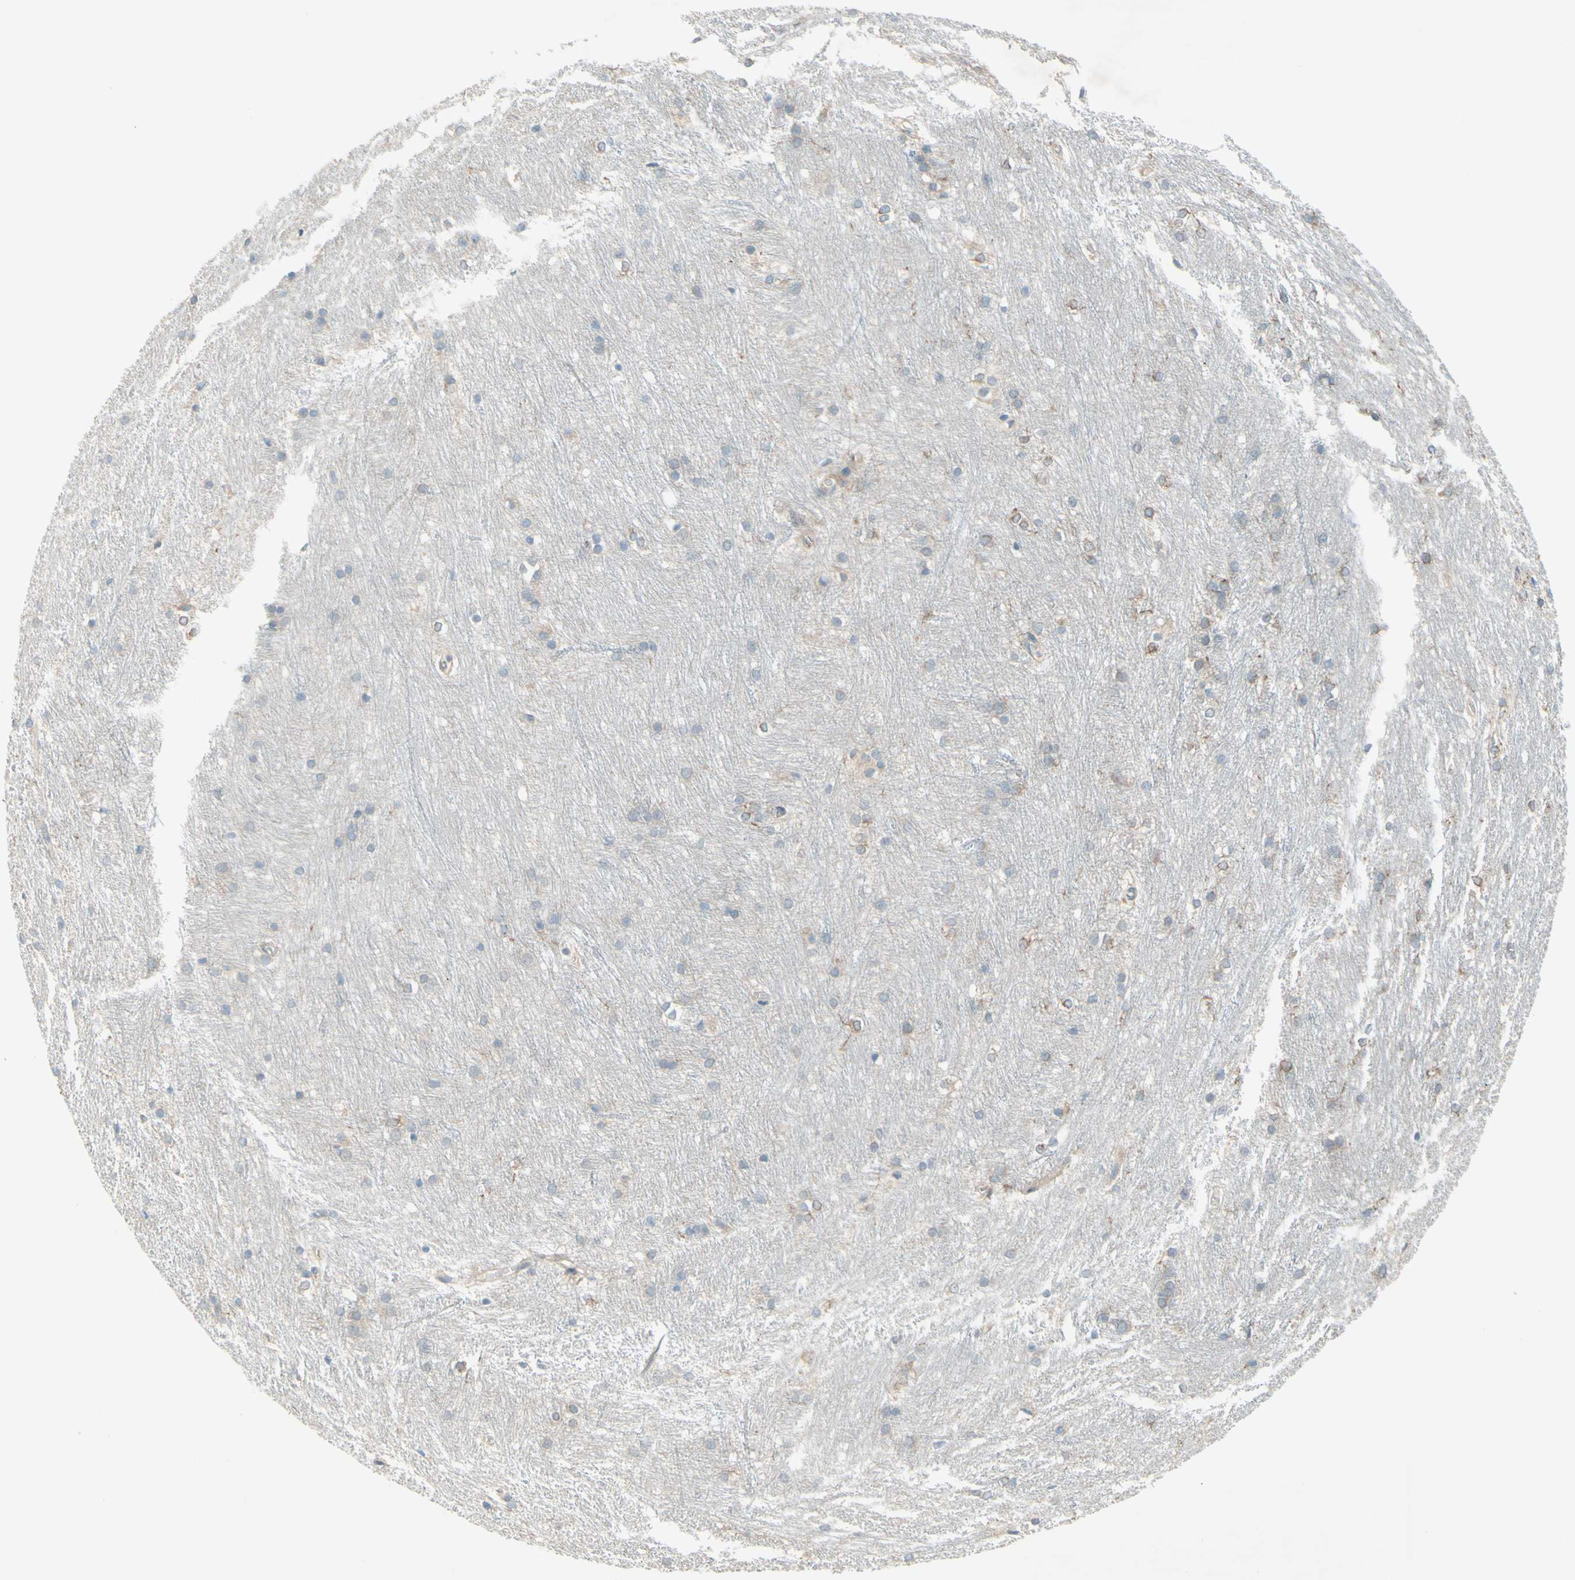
{"staining": {"intensity": "negative", "quantity": "none", "location": "none"}, "tissue": "caudate", "cell_type": "Glial cells", "image_type": "normal", "snomed": [{"axis": "morphology", "description": "Normal tissue, NOS"}, {"axis": "topography", "description": "Lateral ventricle wall"}], "caption": "IHC of unremarkable human caudate exhibits no staining in glial cells. (Stains: DAB (3,3'-diaminobenzidine) immunohistochemistry (IHC) with hematoxylin counter stain, Microscopy: brightfield microscopy at high magnification).", "gene": "IL2", "patient": {"sex": "female", "age": 19}}